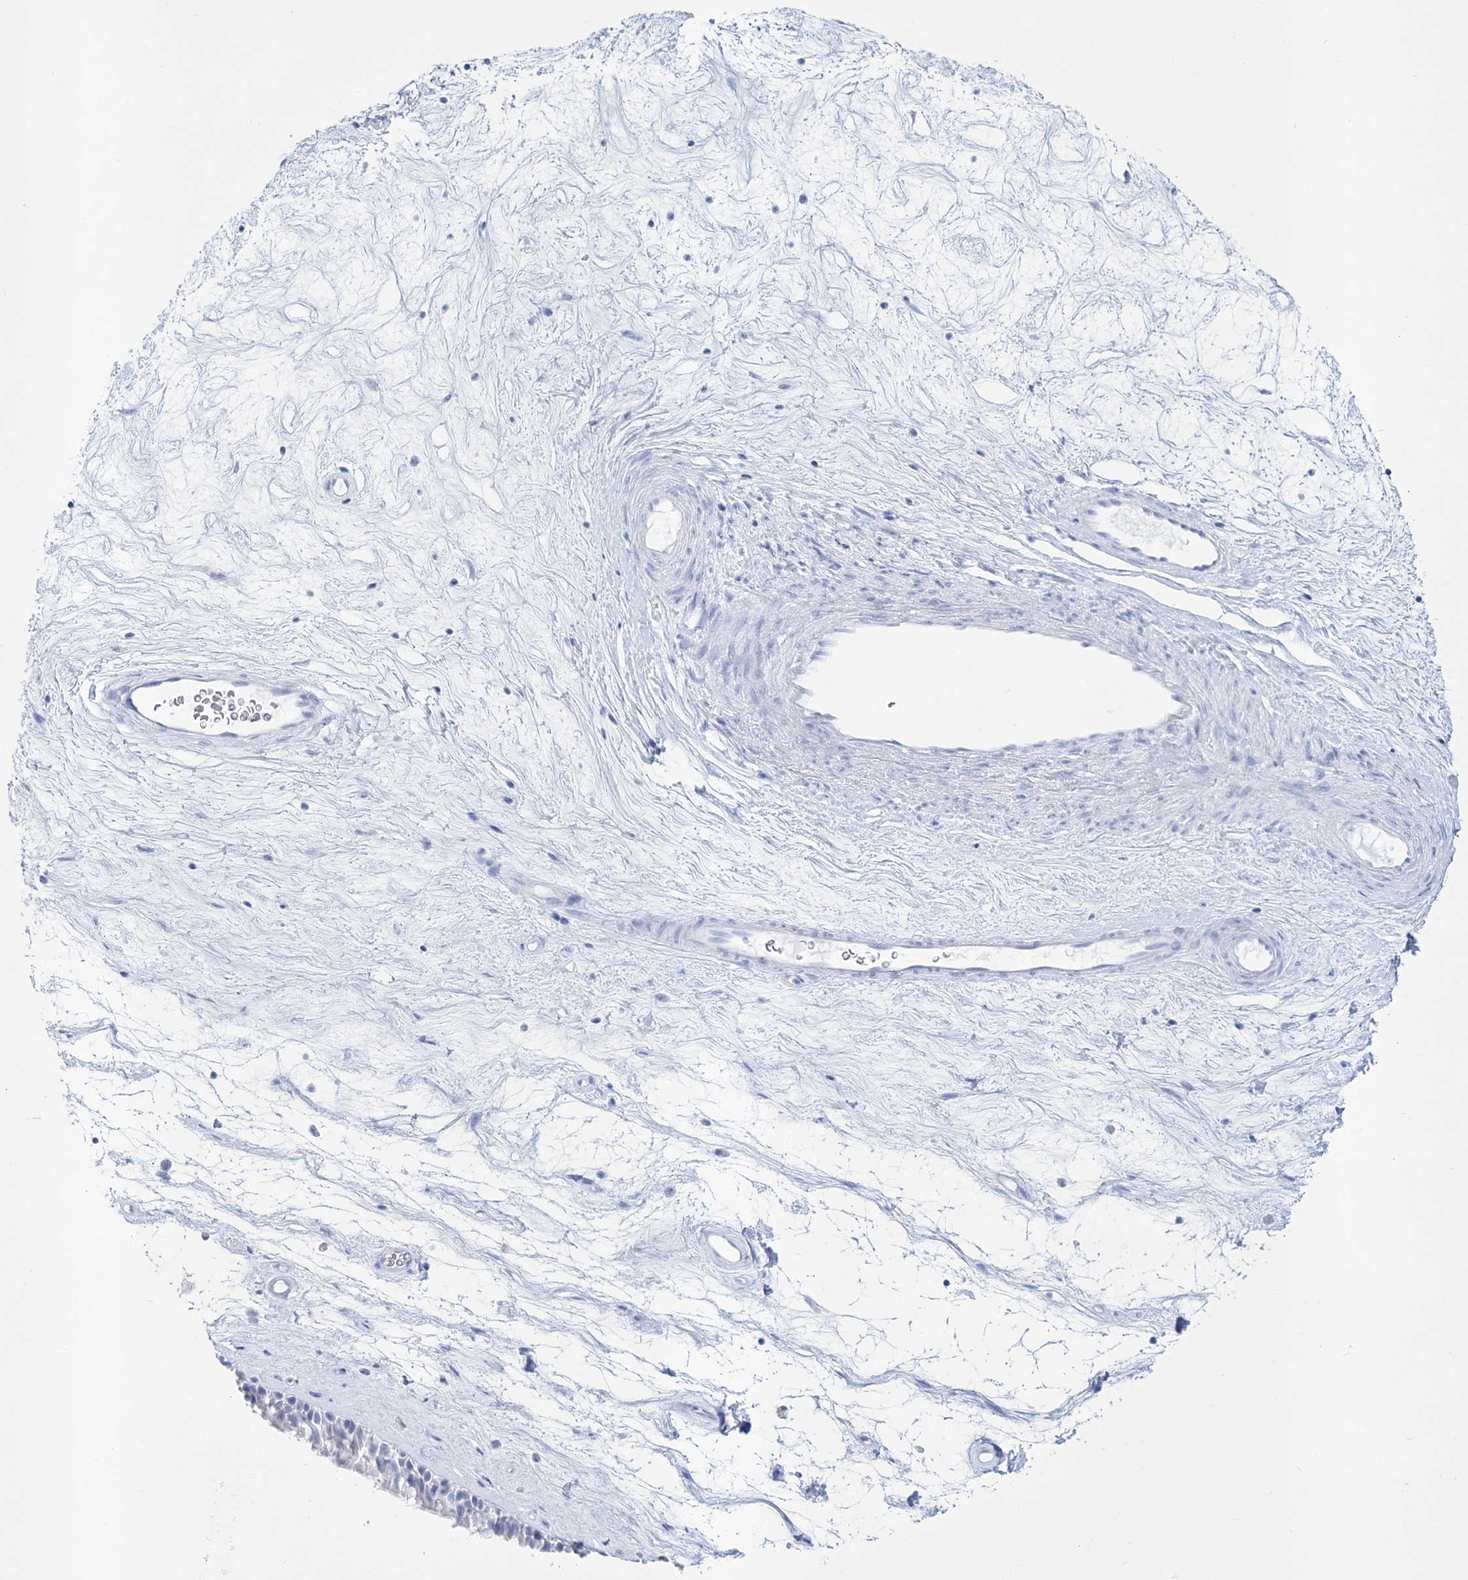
{"staining": {"intensity": "negative", "quantity": "none", "location": "none"}, "tissue": "nasopharynx", "cell_type": "Respiratory epithelial cells", "image_type": "normal", "snomed": [{"axis": "morphology", "description": "Normal tissue, NOS"}, {"axis": "topography", "description": "Nasopharynx"}], "caption": "DAB immunohistochemical staining of benign human nasopharynx exhibits no significant staining in respiratory epithelial cells.", "gene": "RBP2", "patient": {"sex": "male", "age": 64}}